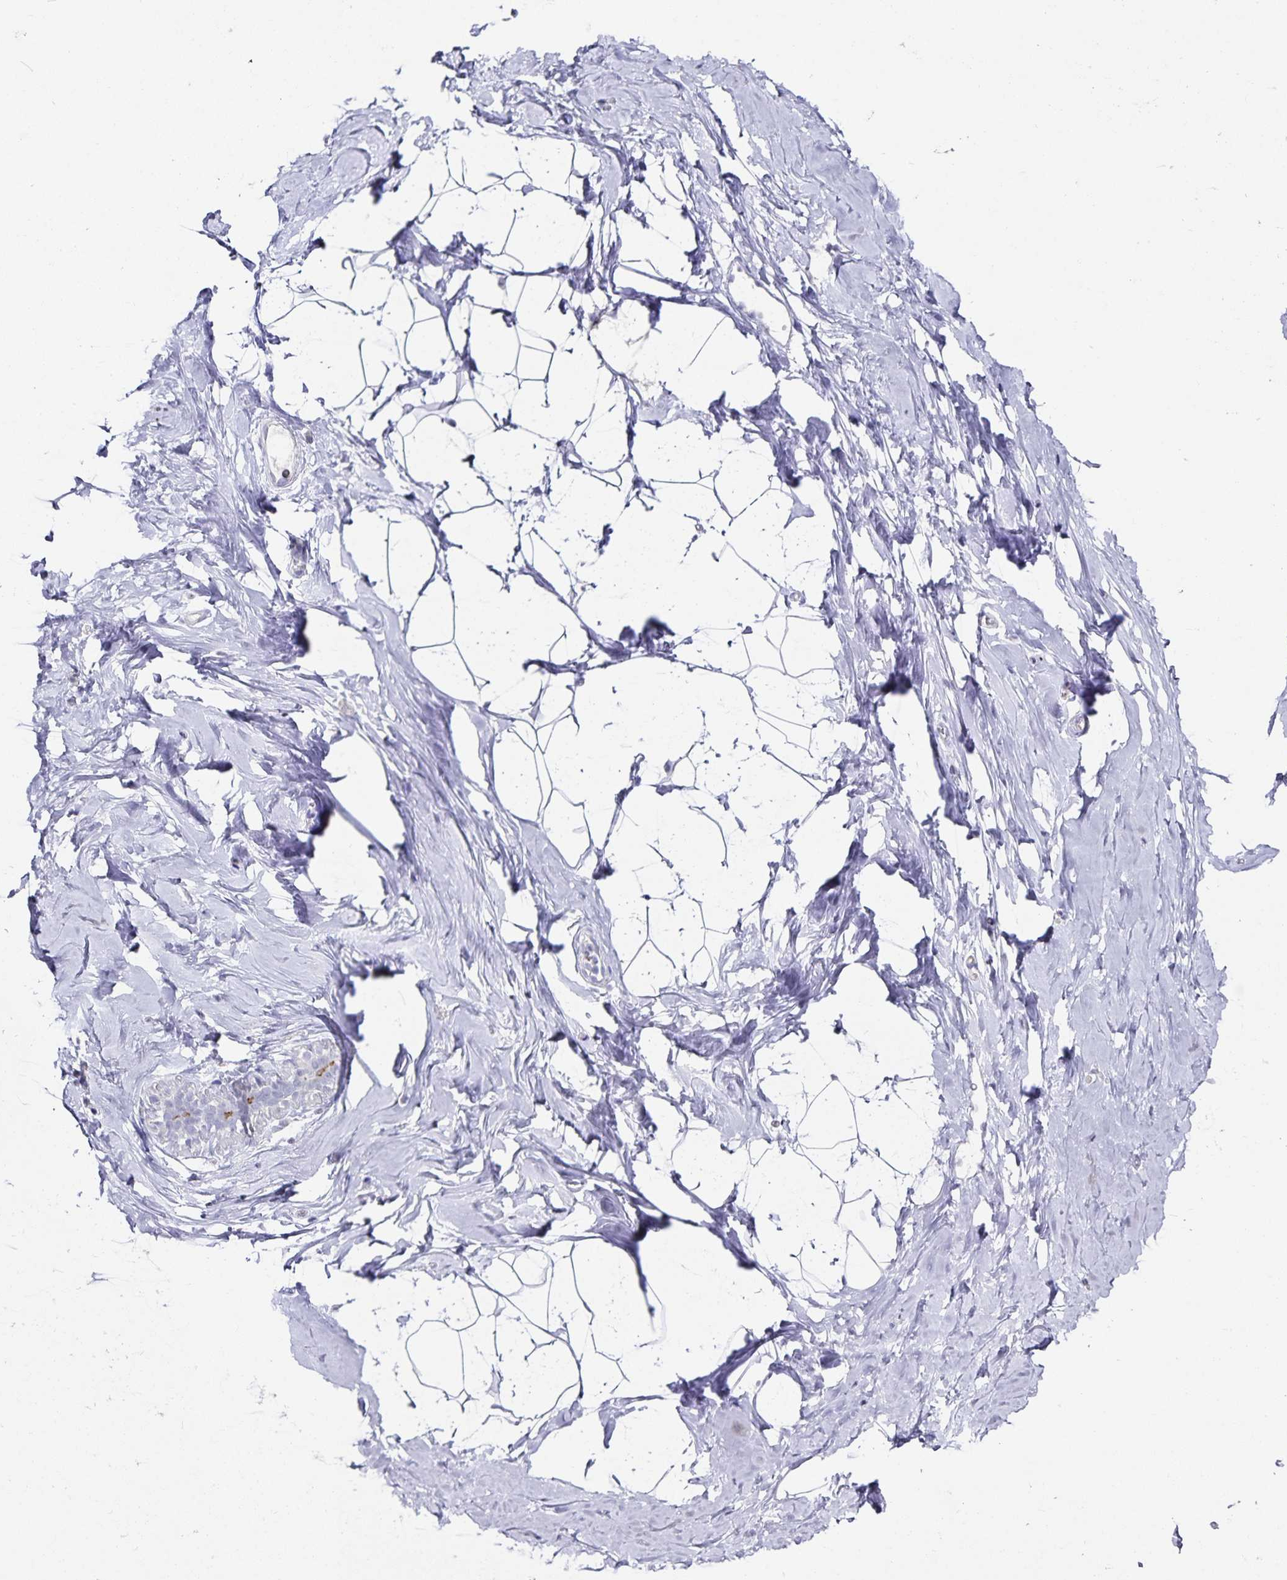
{"staining": {"intensity": "negative", "quantity": "none", "location": "none"}, "tissue": "breast", "cell_type": "Adipocytes", "image_type": "normal", "snomed": [{"axis": "morphology", "description": "Normal tissue, NOS"}, {"axis": "topography", "description": "Breast"}], "caption": "IHC of unremarkable human breast displays no staining in adipocytes. Nuclei are stained in blue.", "gene": "PODXL", "patient": {"sex": "female", "age": 32}}